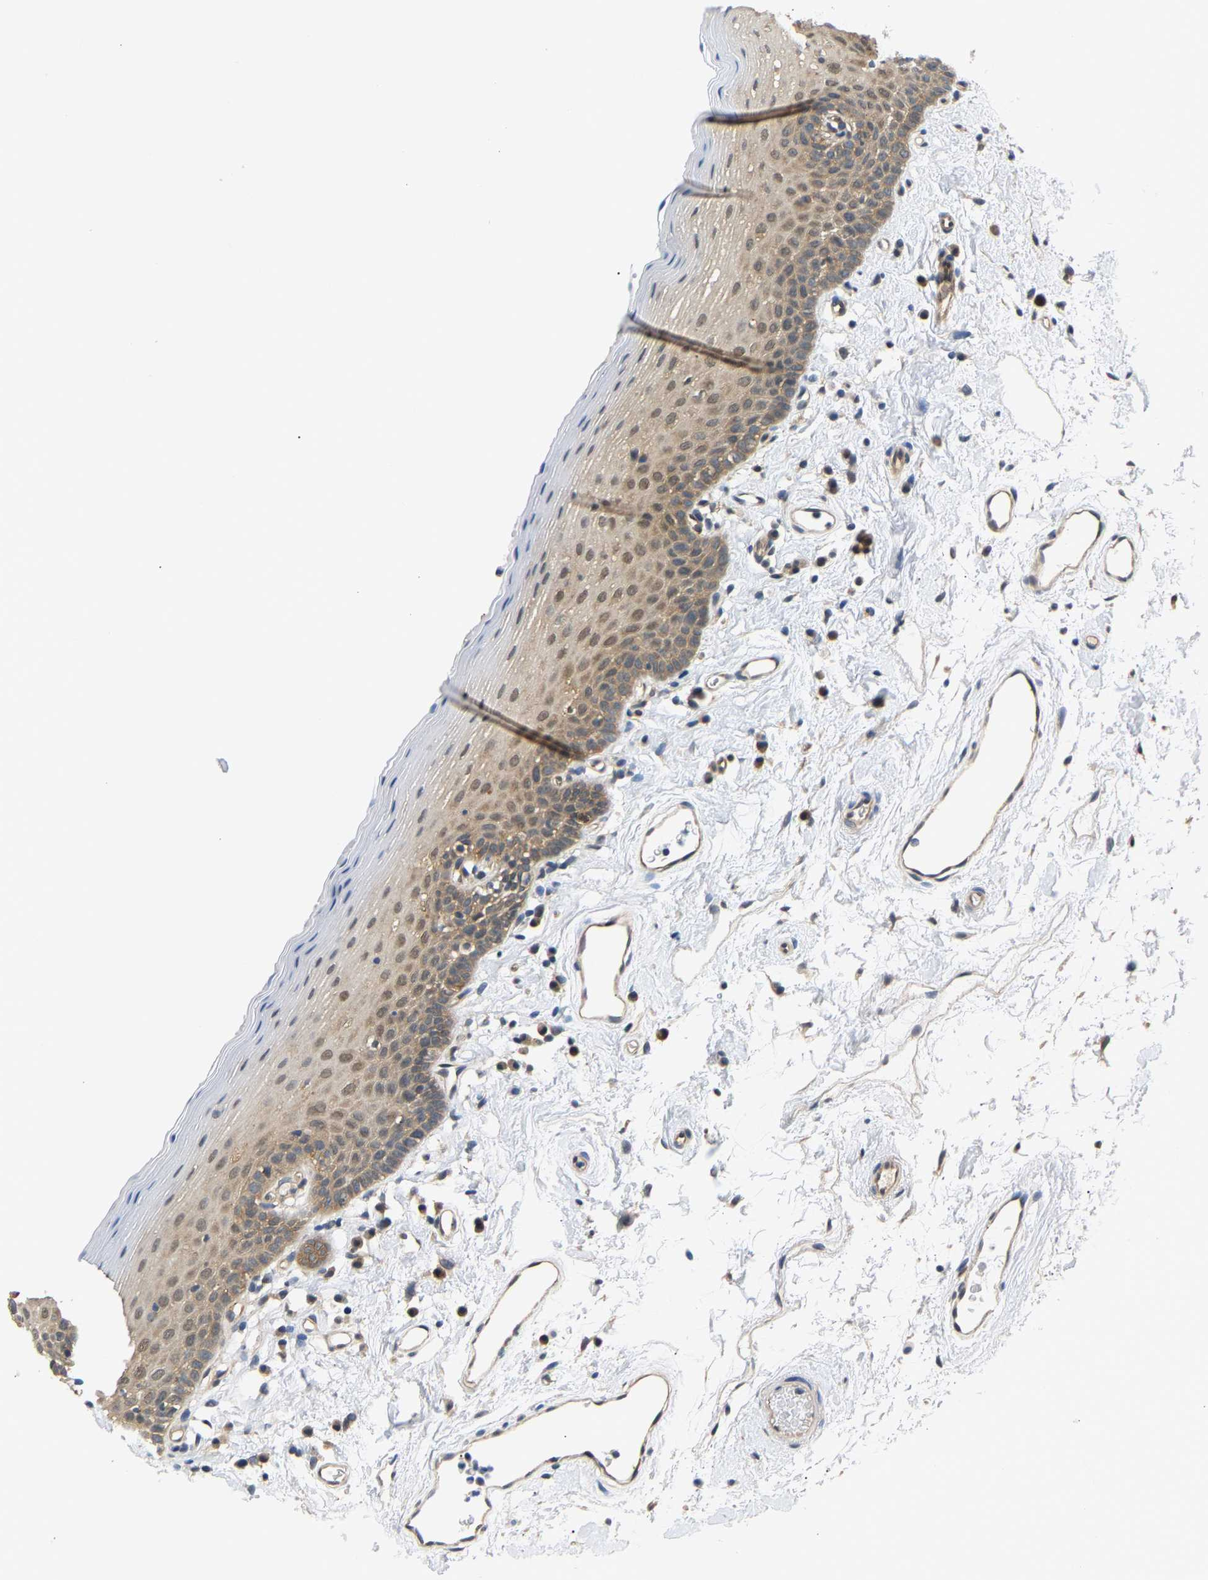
{"staining": {"intensity": "moderate", "quantity": ">75%", "location": "cytoplasmic/membranous"}, "tissue": "oral mucosa", "cell_type": "Squamous epithelial cells", "image_type": "normal", "snomed": [{"axis": "morphology", "description": "Normal tissue, NOS"}, {"axis": "topography", "description": "Oral tissue"}], "caption": "A medium amount of moderate cytoplasmic/membranous positivity is identified in approximately >75% of squamous epithelial cells in benign oral mucosa.", "gene": "ARHGEF12", "patient": {"sex": "male", "age": 66}}